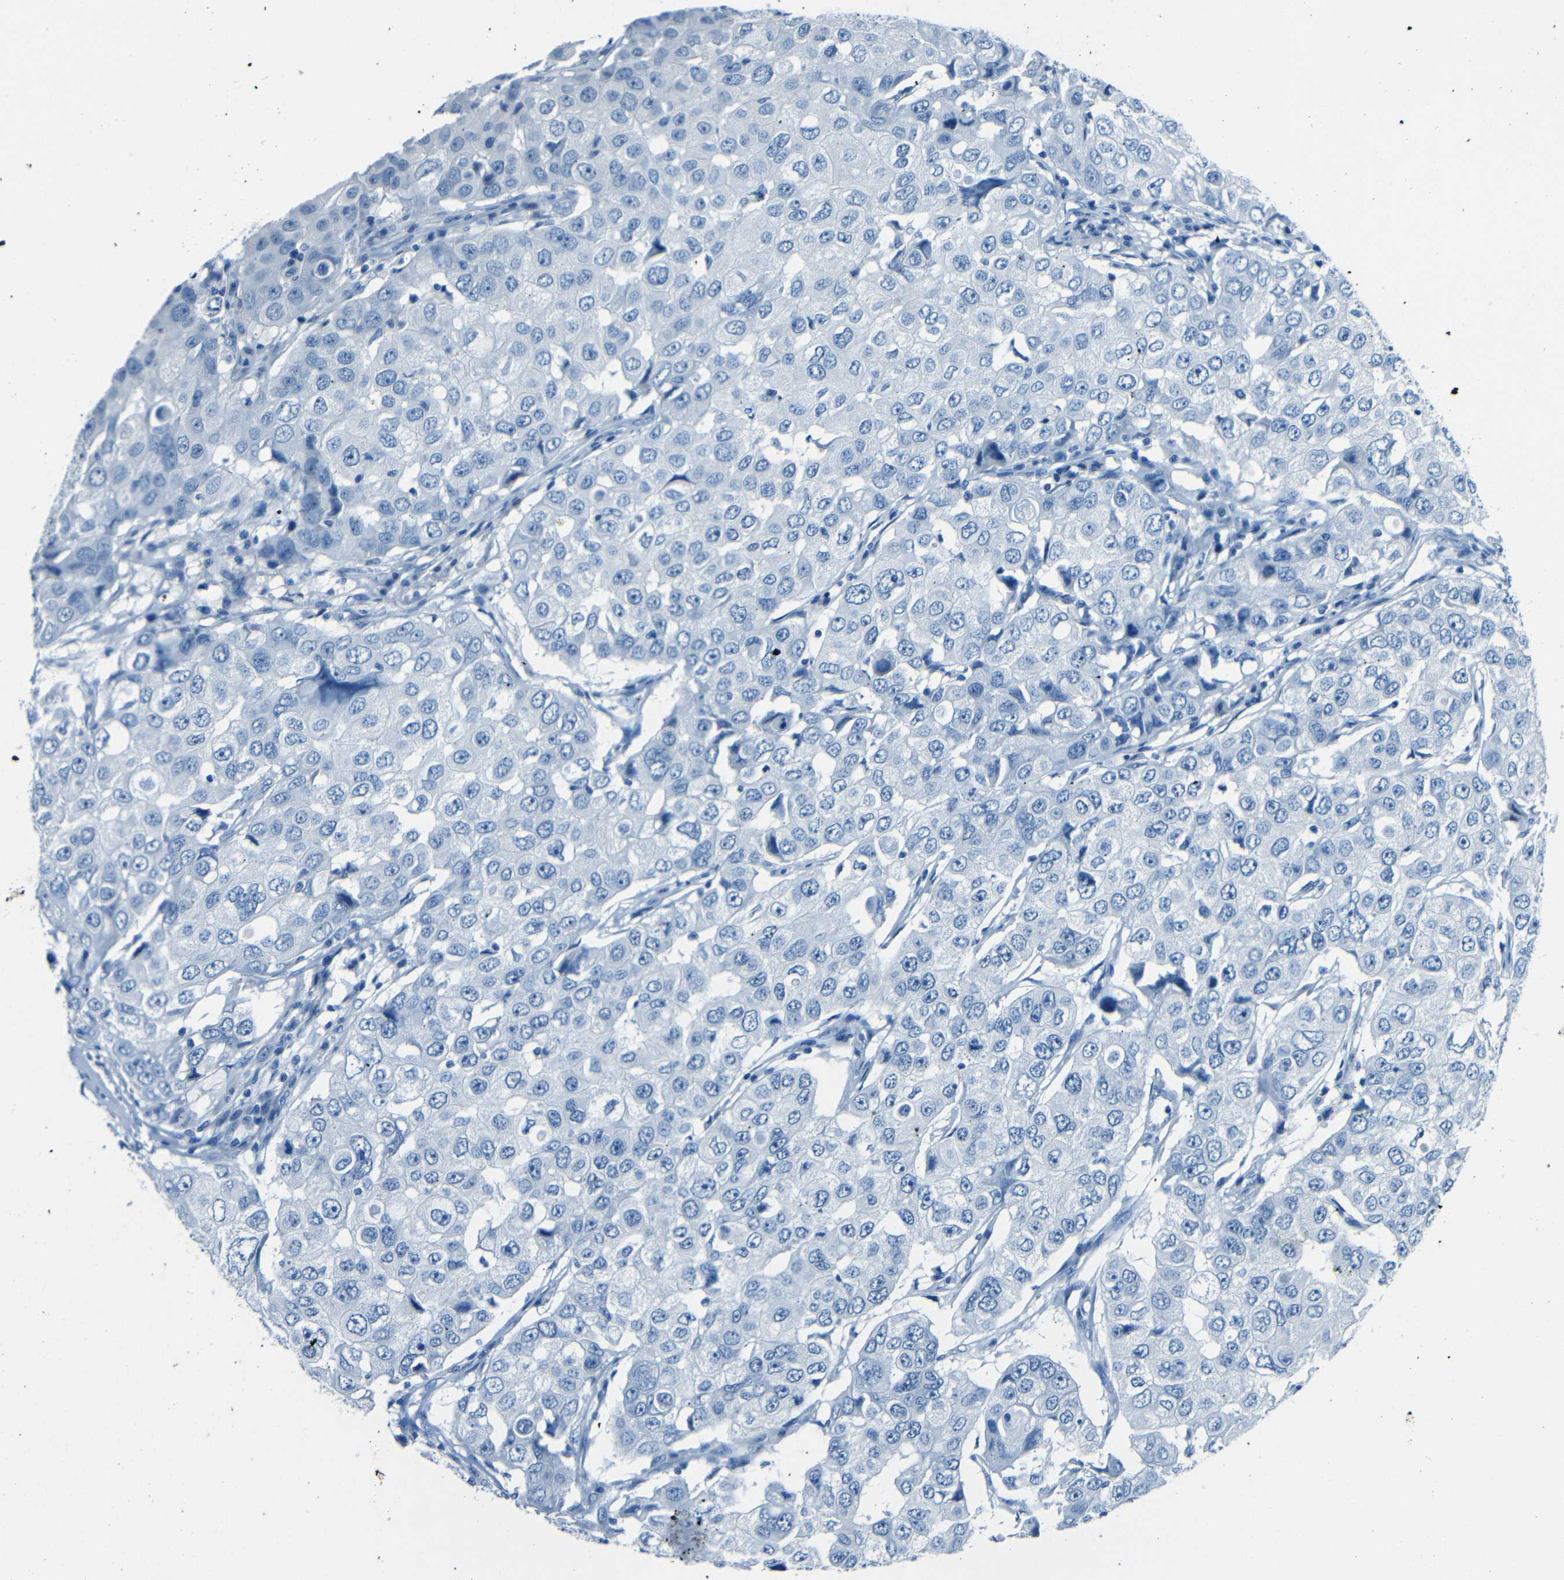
{"staining": {"intensity": "negative", "quantity": "none", "location": "none"}, "tissue": "breast cancer", "cell_type": "Tumor cells", "image_type": "cancer", "snomed": [{"axis": "morphology", "description": "Duct carcinoma"}, {"axis": "topography", "description": "Breast"}], "caption": "Immunohistochemical staining of human infiltrating ductal carcinoma (breast) displays no significant staining in tumor cells.", "gene": "FBN2", "patient": {"sex": "female", "age": 27}}